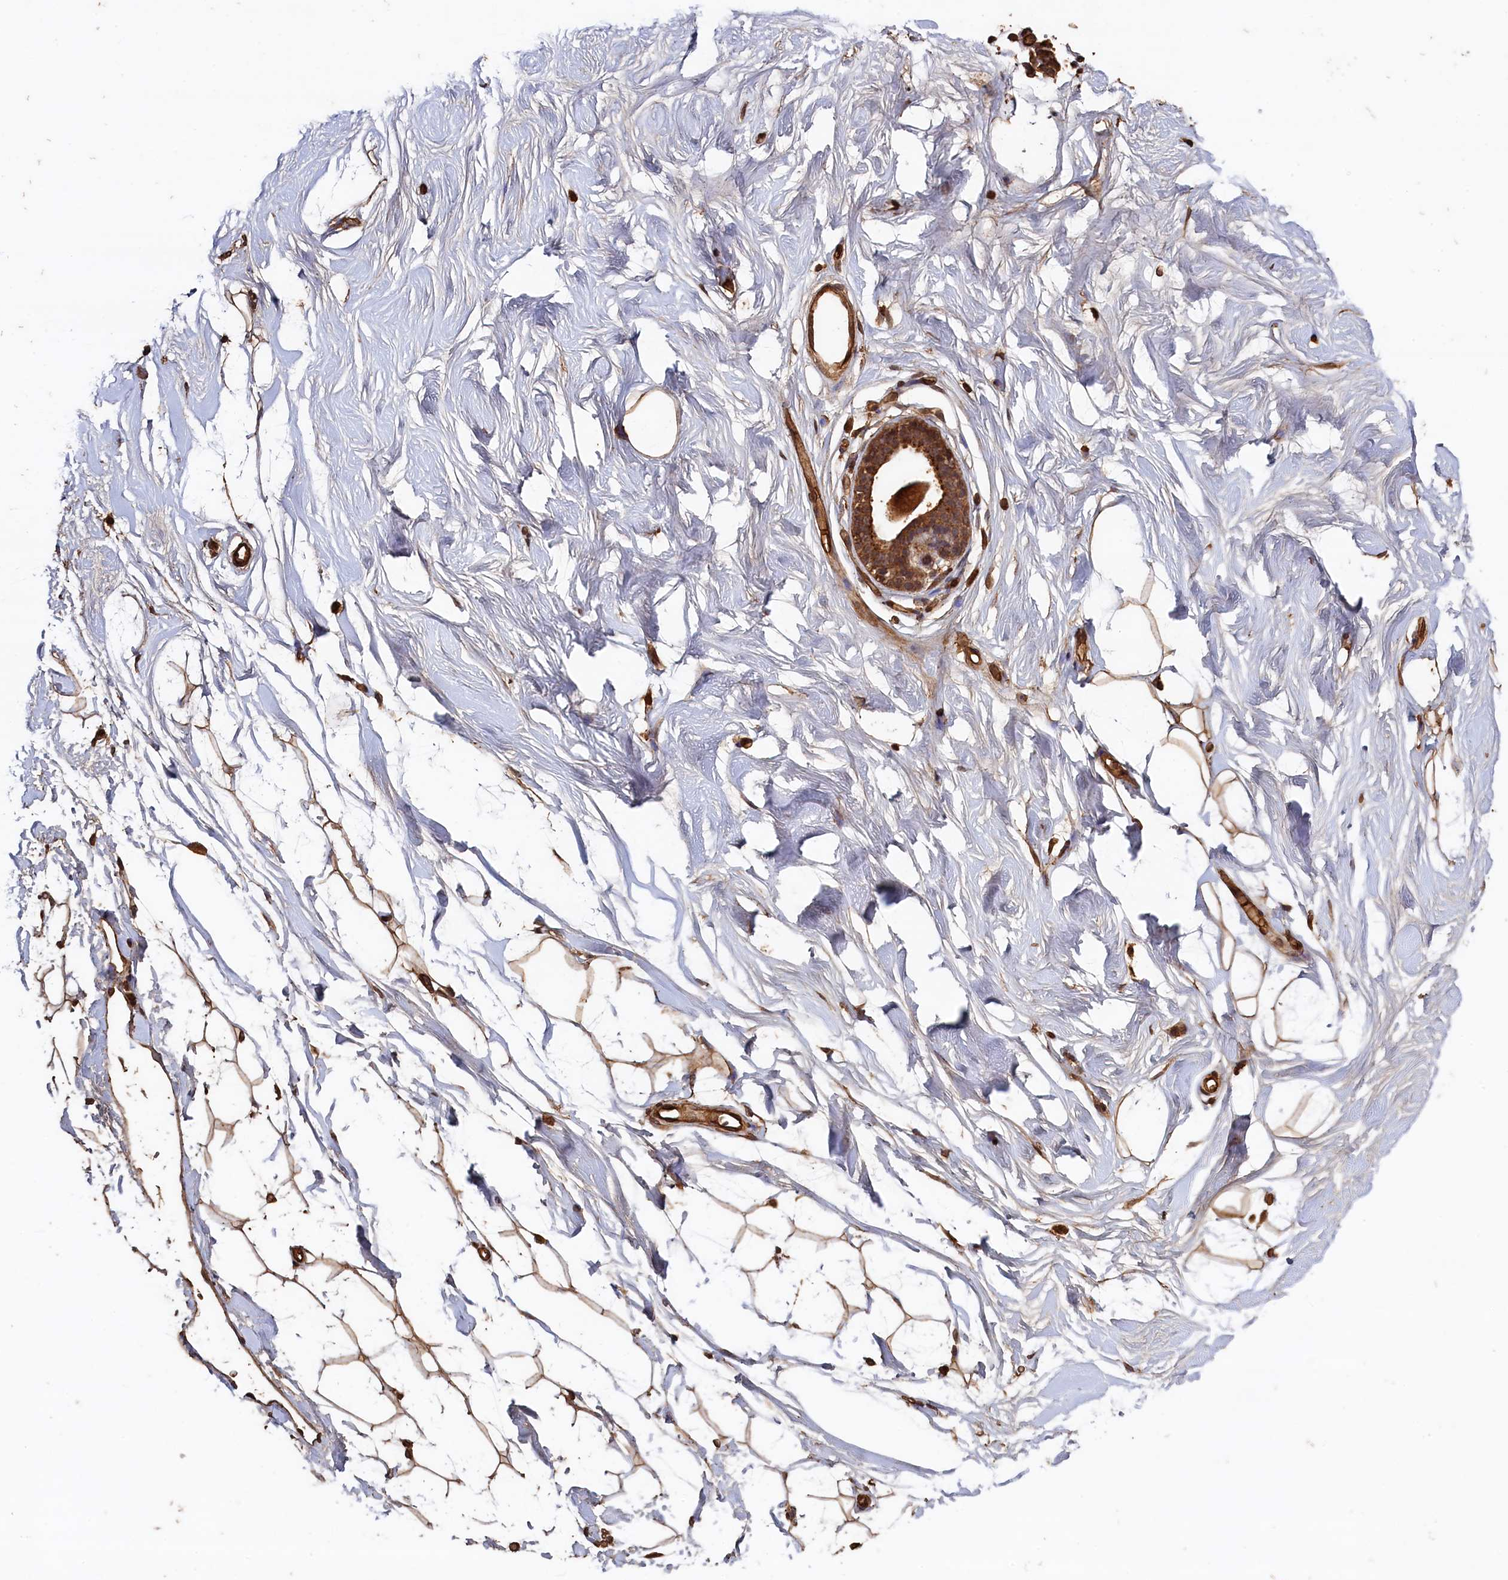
{"staining": {"intensity": "moderate", "quantity": ">75%", "location": "cytoplasmic/membranous"}, "tissue": "breast", "cell_type": "Adipocytes", "image_type": "normal", "snomed": [{"axis": "morphology", "description": "Normal tissue, NOS"}, {"axis": "topography", "description": "Breast"}], "caption": "Moderate cytoplasmic/membranous positivity is present in about >75% of adipocytes in unremarkable breast. The protein of interest is shown in brown color, while the nuclei are stained blue.", "gene": "SNX33", "patient": {"sex": "female", "age": 26}}